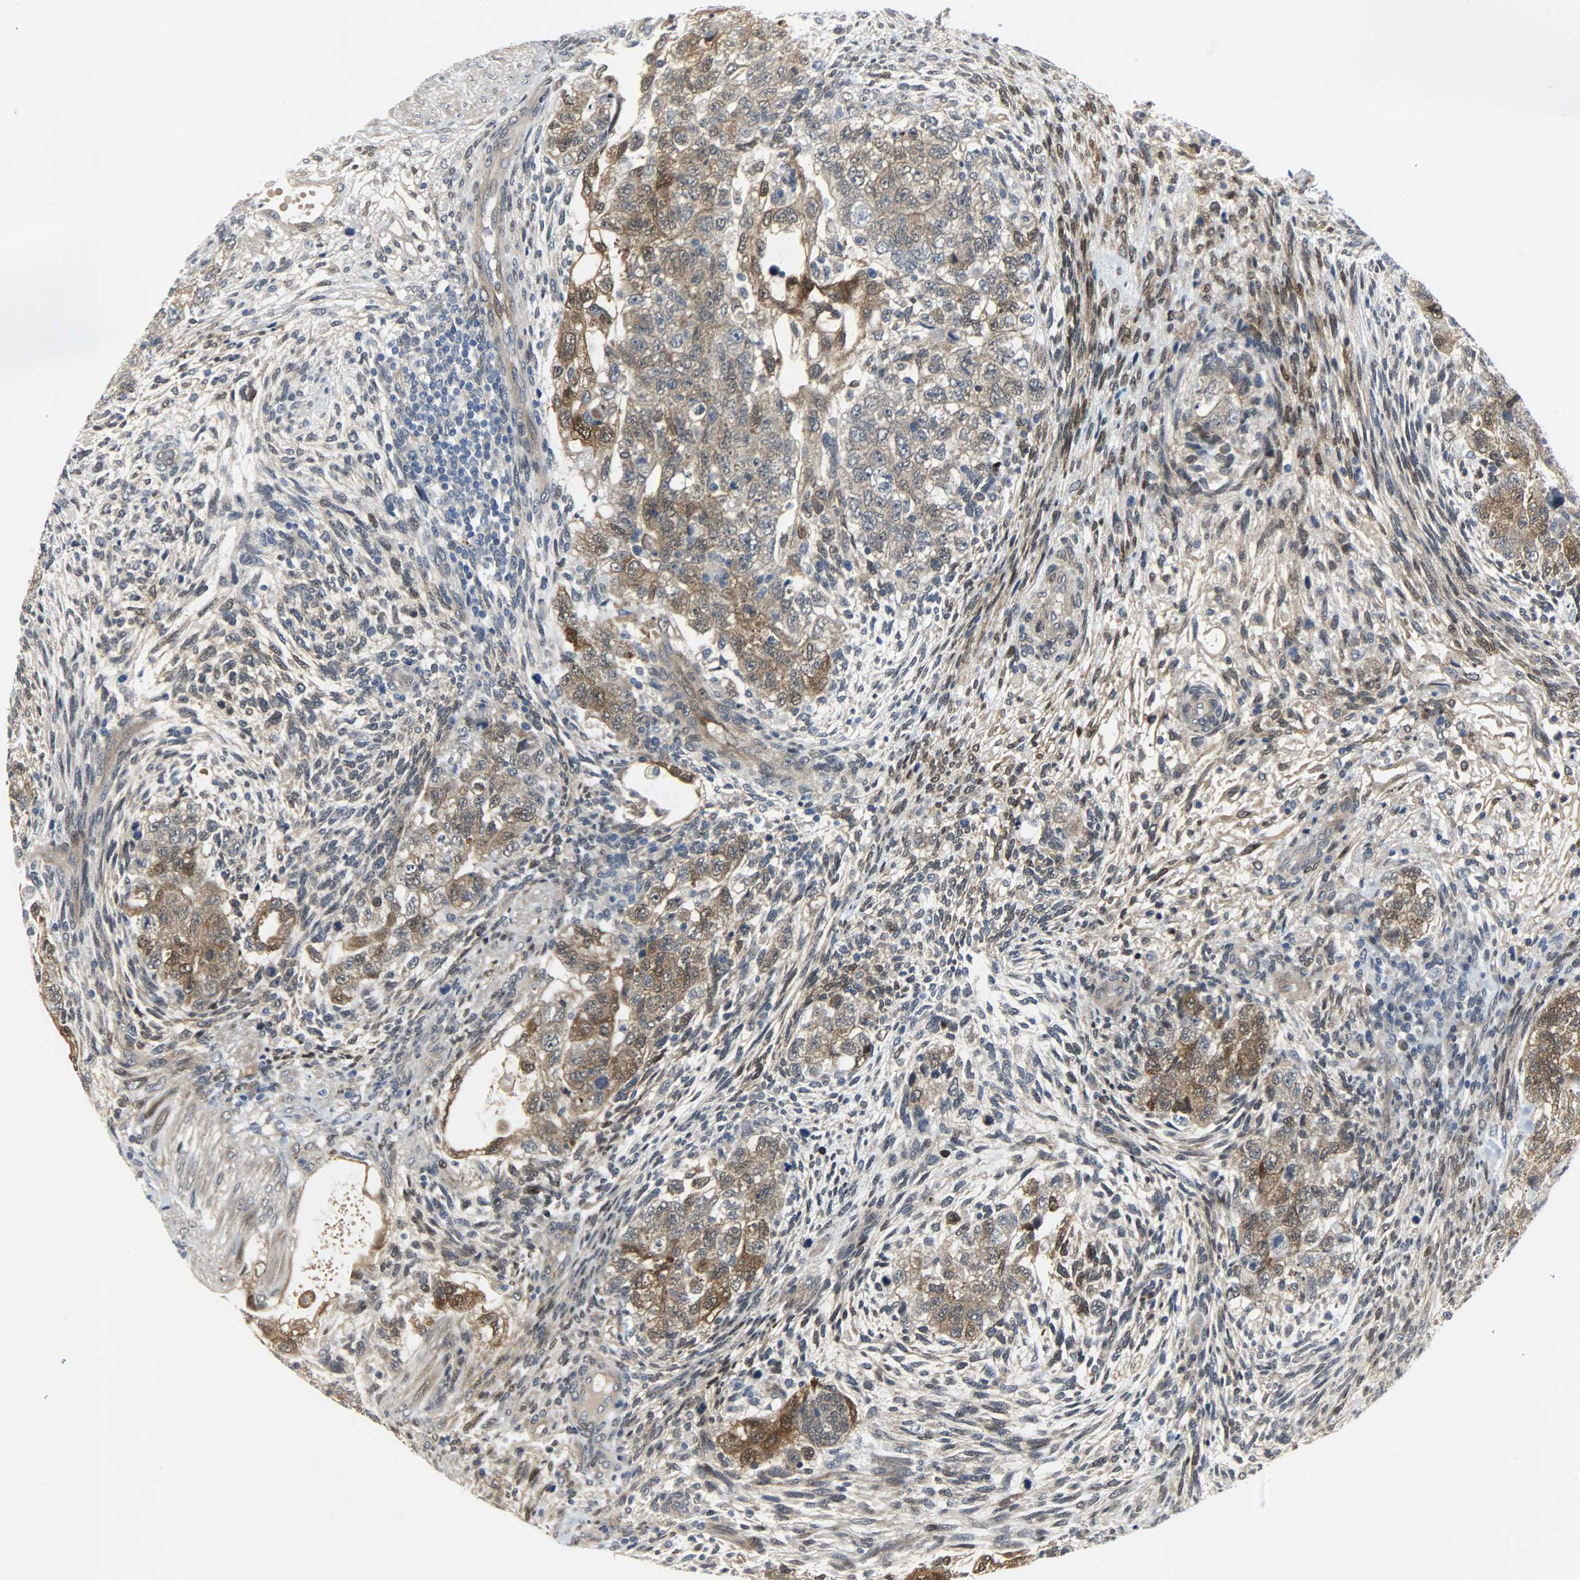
{"staining": {"intensity": "moderate", "quantity": ">75%", "location": "cytoplasmic/membranous,nuclear"}, "tissue": "testis cancer", "cell_type": "Tumor cells", "image_type": "cancer", "snomed": [{"axis": "morphology", "description": "Normal tissue, NOS"}, {"axis": "morphology", "description": "Carcinoma, Embryonal, NOS"}, {"axis": "topography", "description": "Testis"}], "caption": "Testis cancer (embryonal carcinoma) stained for a protein exhibits moderate cytoplasmic/membranous and nuclear positivity in tumor cells.", "gene": "EIF4EBP1", "patient": {"sex": "male", "age": 36}}